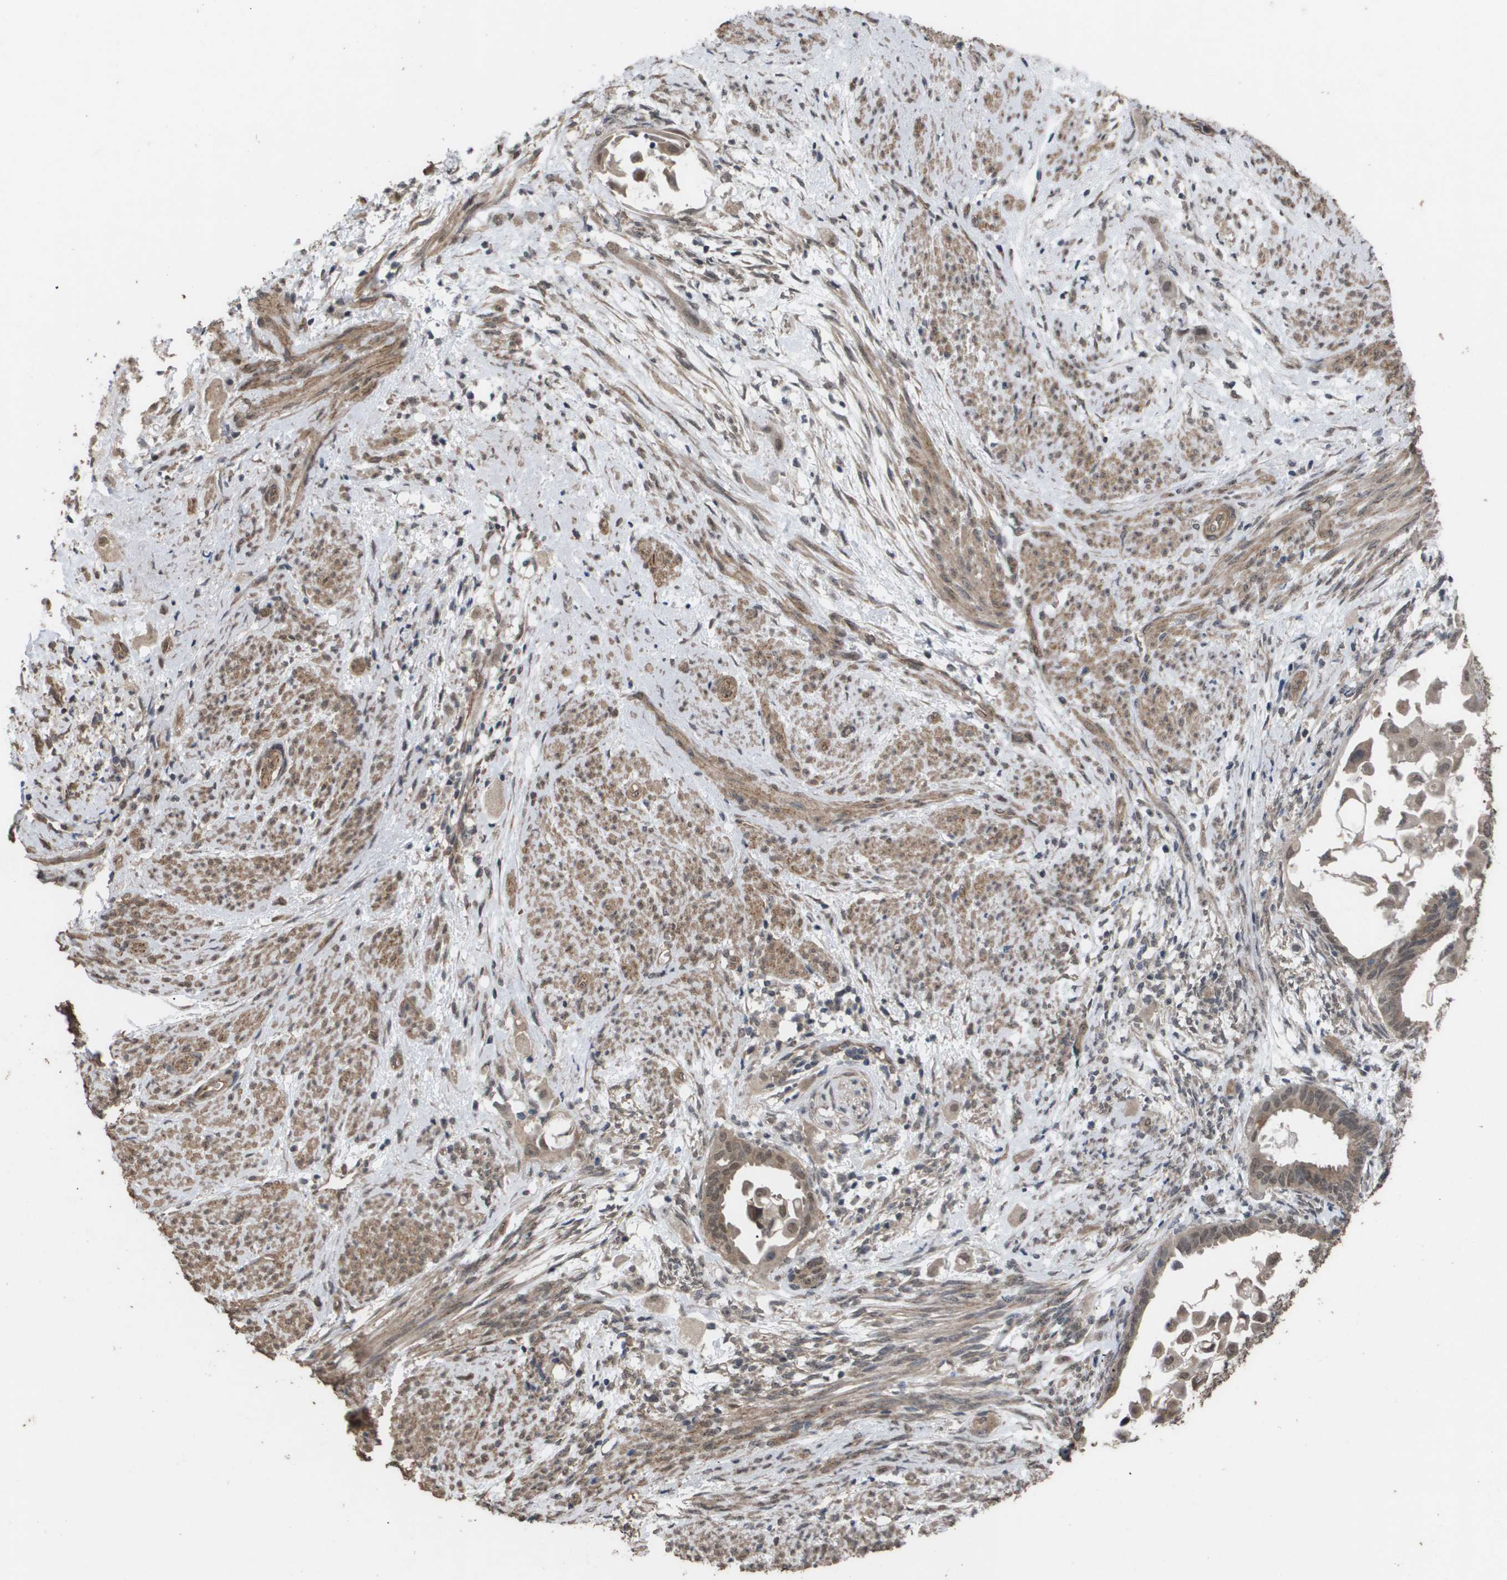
{"staining": {"intensity": "moderate", "quantity": ">75%", "location": "cytoplasmic/membranous"}, "tissue": "cervical cancer", "cell_type": "Tumor cells", "image_type": "cancer", "snomed": [{"axis": "morphology", "description": "Normal tissue, NOS"}, {"axis": "morphology", "description": "Adenocarcinoma, NOS"}, {"axis": "topography", "description": "Cervix"}, {"axis": "topography", "description": "Endometrium"}], "caption": "Protein staining displays moderate cytoplasmic/membranous expression in approximately >75% of tumor cells in cervical adenocarcinoma. (DAB (3,3'-diaminobenzidine) IHC, brown staining for protein, blue staining for nuclei).", "gene": "CUL5", "patient": {"sex": "female", "age": 86}}